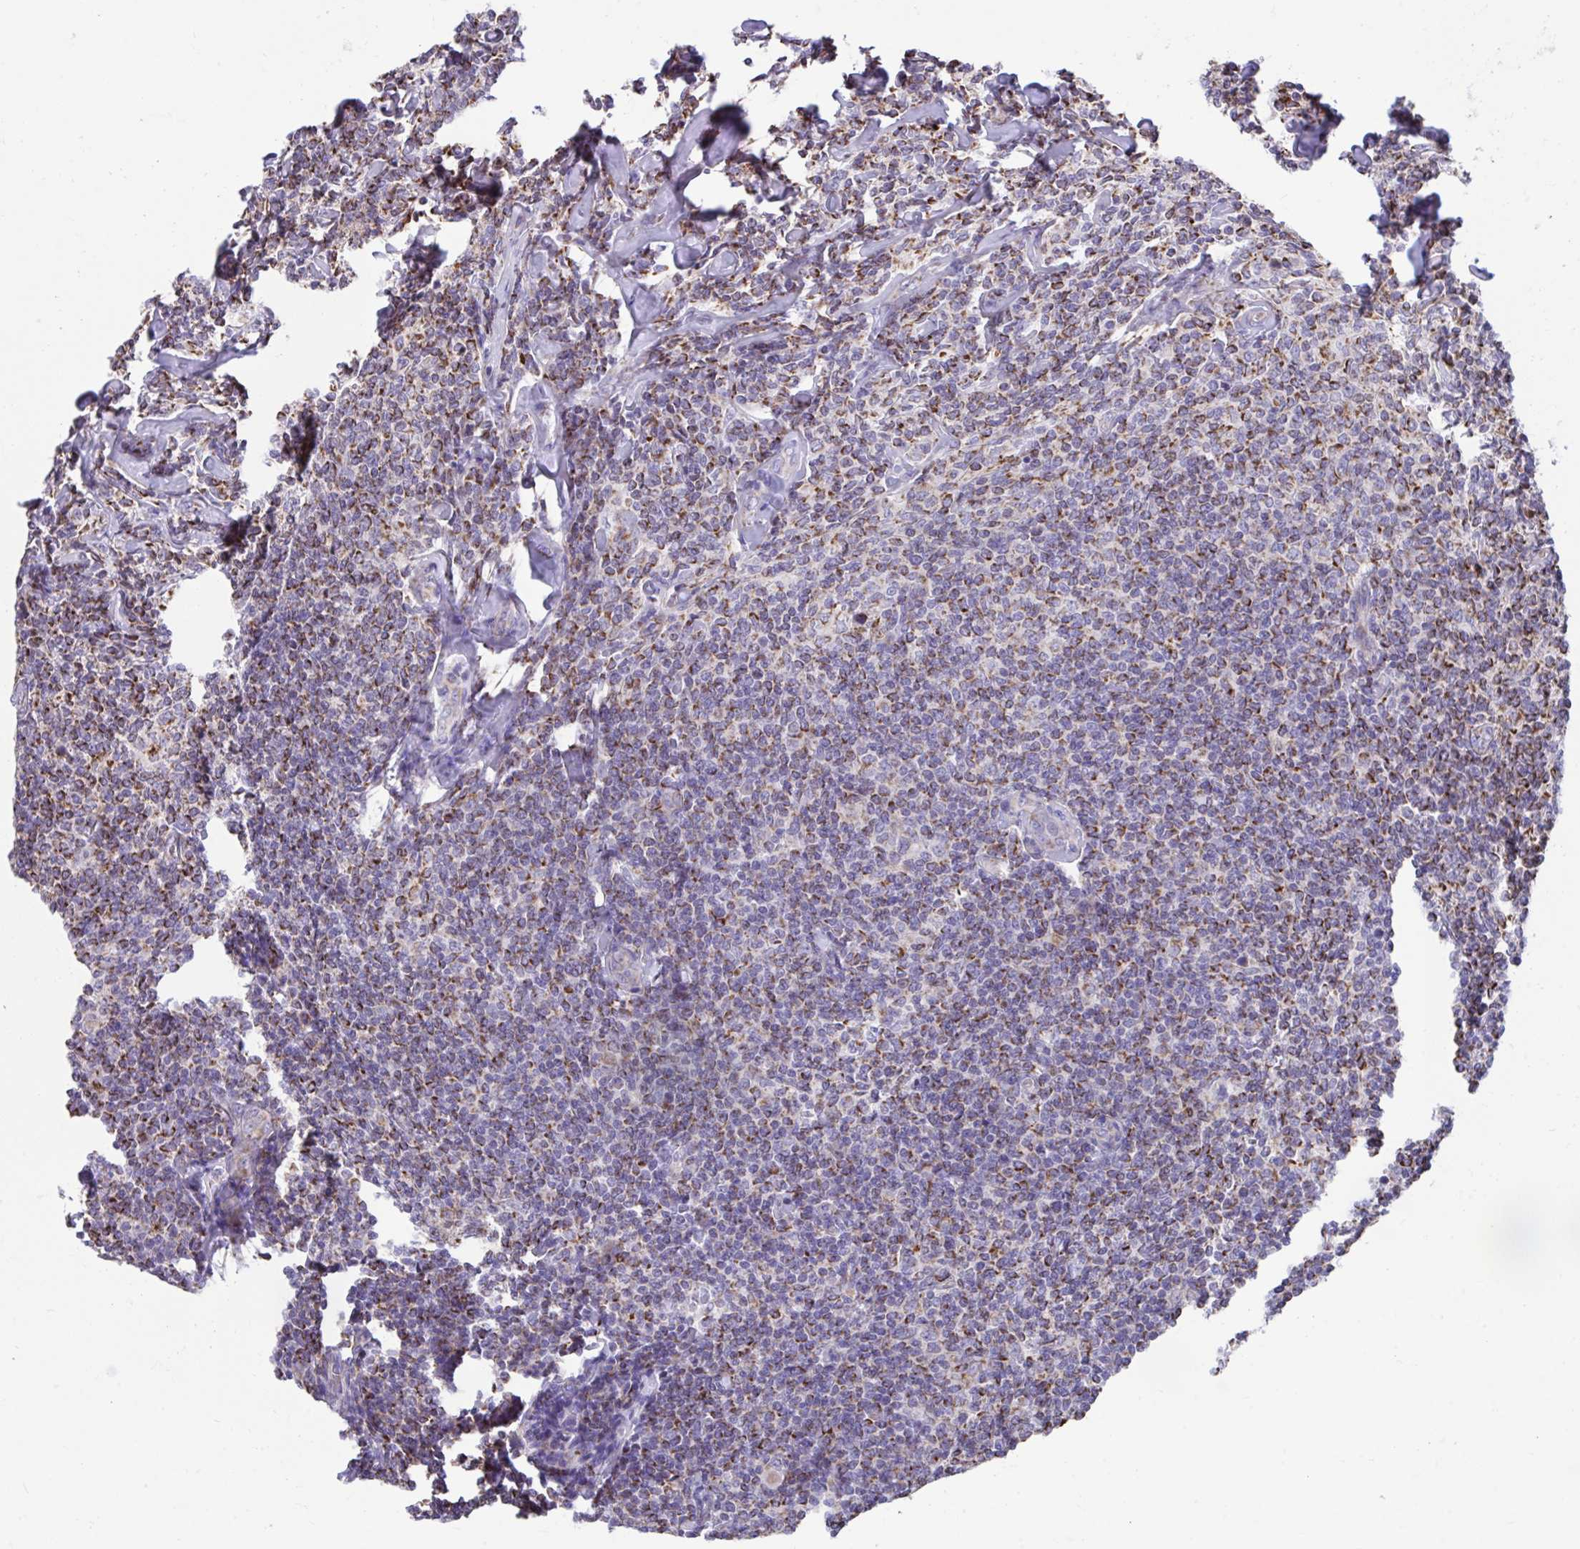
{"staining": {"intensity": "moderate", "quantity": ">75%", "location": "cytoplasmic/membranous"}, "tissue": "lymphoma", "cell_type": "Tumor cells", "image_type": "cancer", "snomed": [{"axis": "morphology", "description": "Malignant lymphoma, non-Hodgkin's type, Low grade"}, {"axis": "topography", "description": "Lymph node"}], "caption": "A brown stain highlights moderate cytoplasmic/membranous expression of a protein in human malignant lymphoma, non-Hodgkin's type (low-grade) tumor cells.", "gene": "LINGO4", "patient": {"sex": "female", "age": 56}}